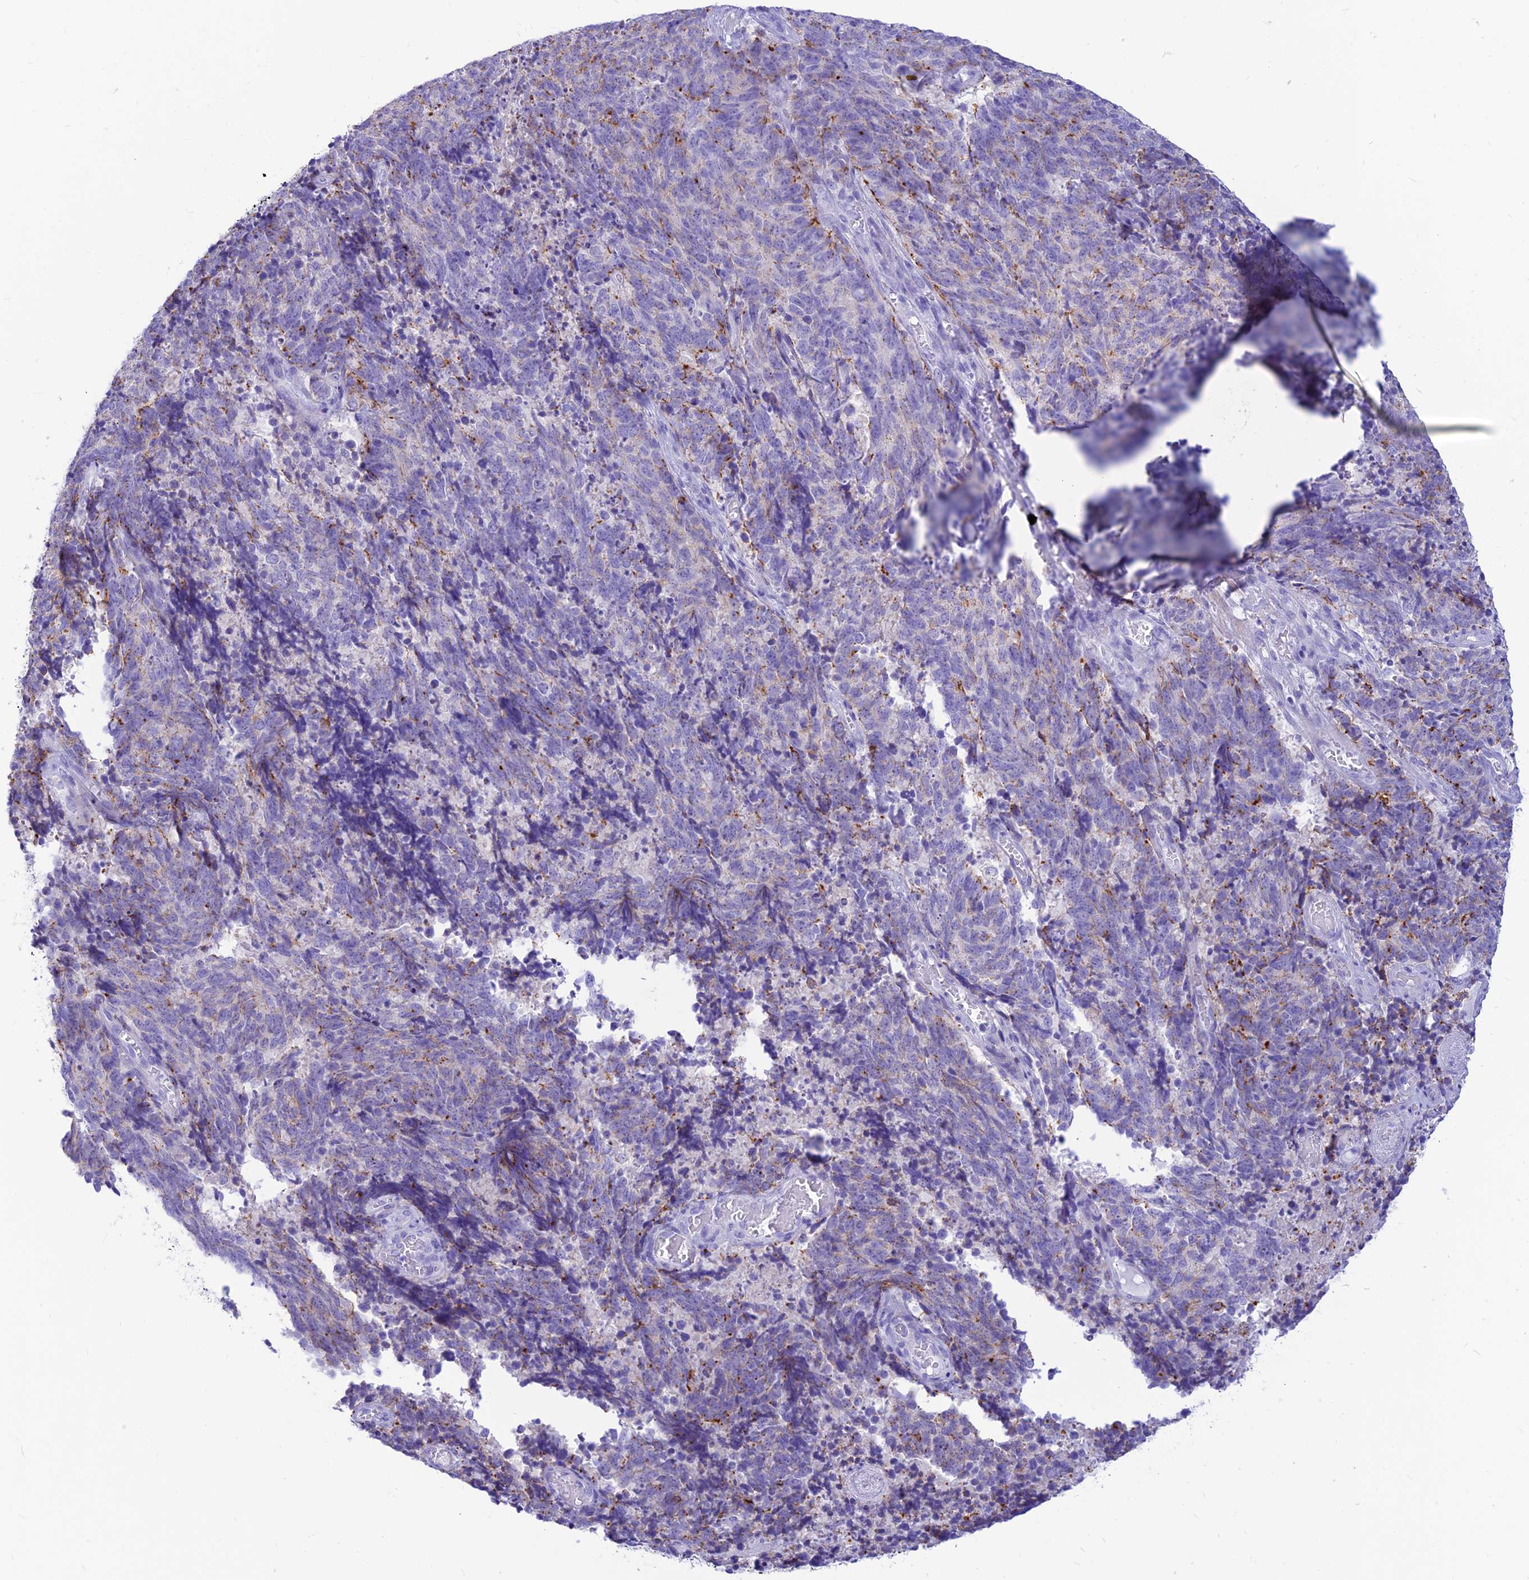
{"staining": {"intensity": "moderate", "quantity": "<25%", "location": "cytoplasmic/membranous"}, "tissue": "cervical cancer", "cell_type": "Tumor cells", "image_type": "cancer", "snomed": [{"axis": "morphology", "description": "Squamous cell carcinoma, NOS"}, {"axis": "topography", "description": "Cervix"}], "caption": "A brown stain shows moderate cytoplasmic/membranous expression of a protein in cervical squamous cell carcinoma tumor cells.", "gene": "PRNP", "patient": {"sex": "female", "age": 29}}